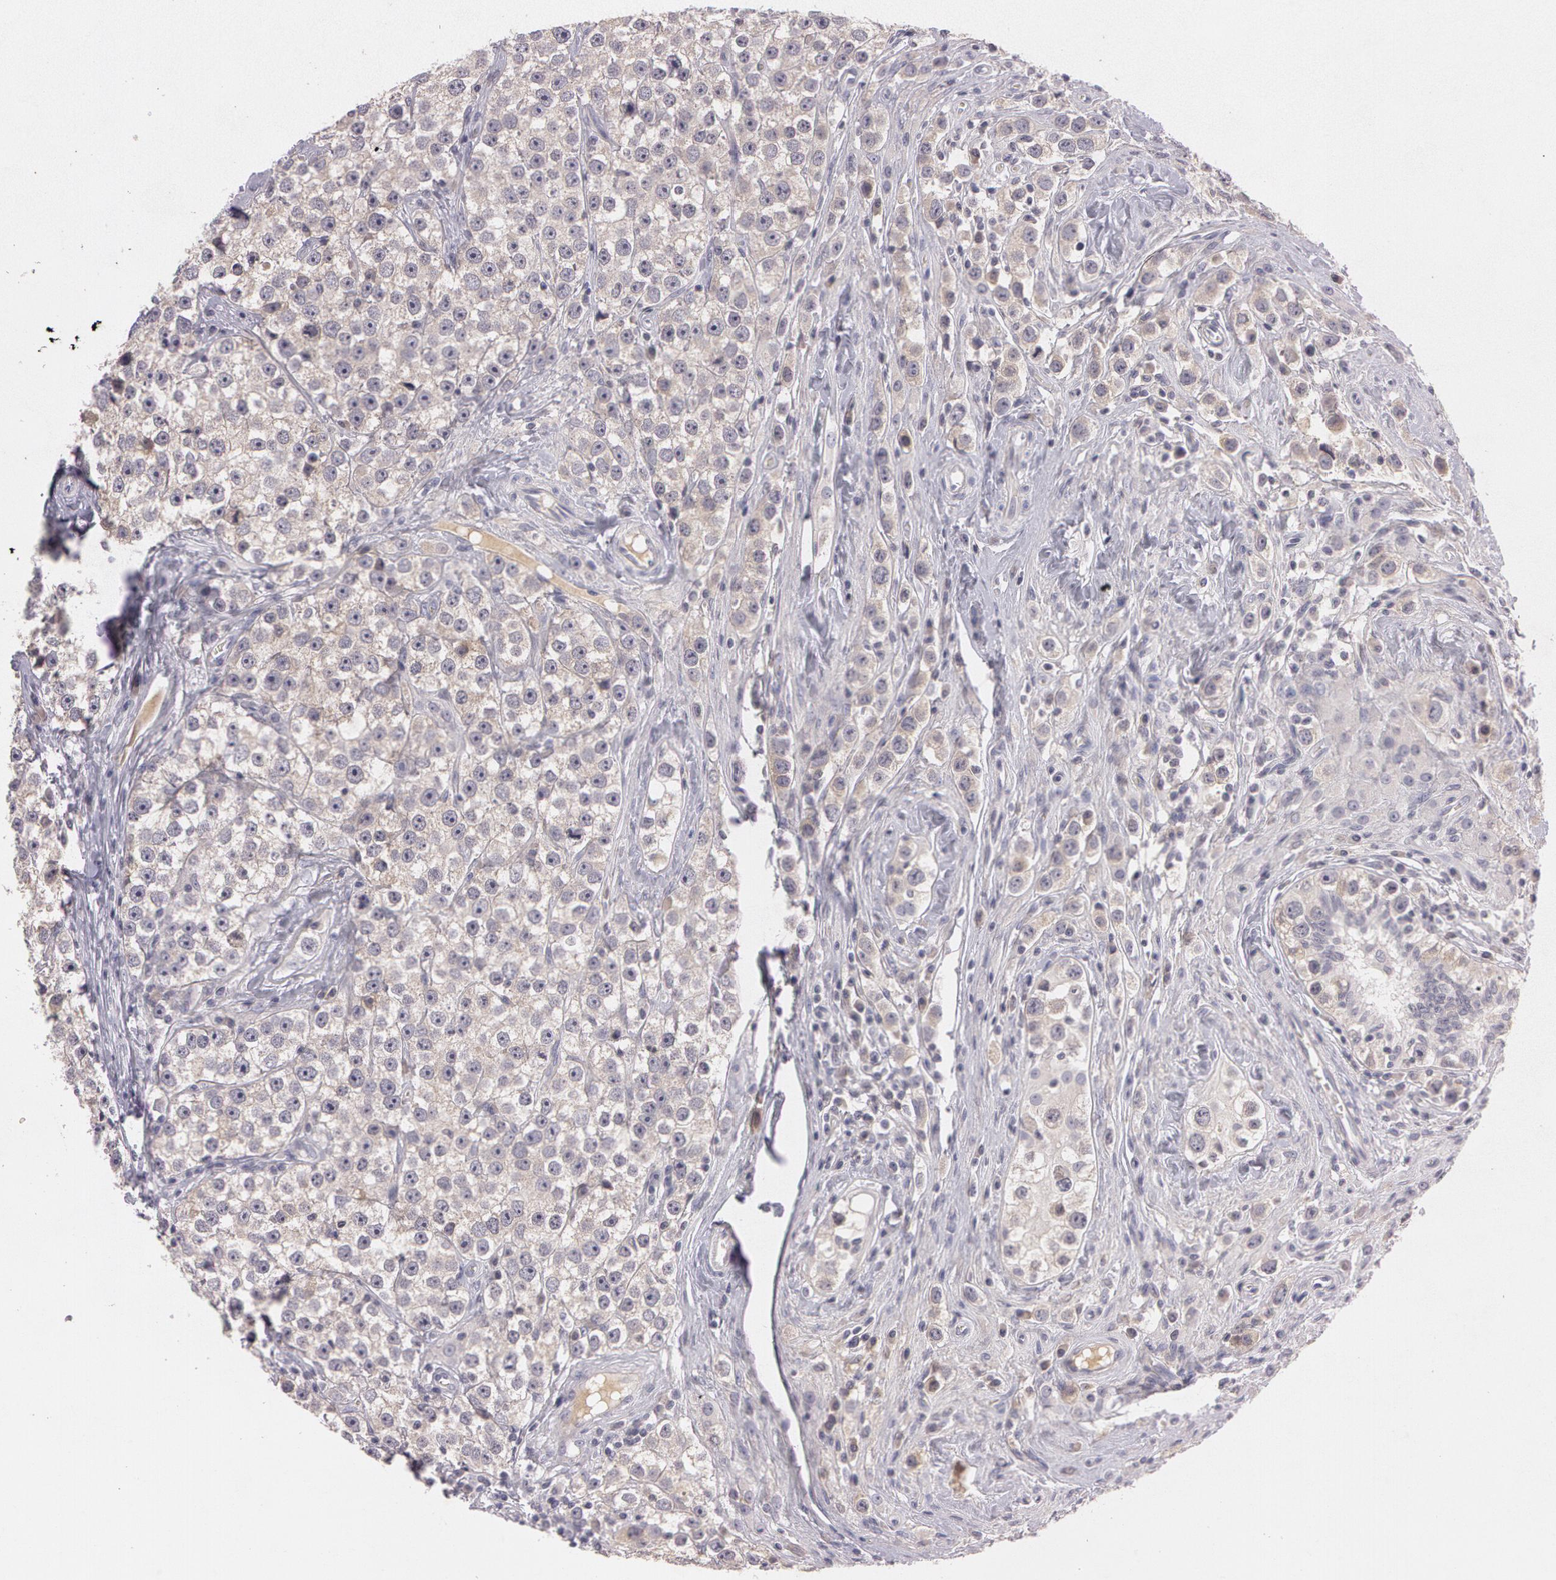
{"staining": {"intensity": "weak", "quantity": ">75%", "location": "cytoplasmic/membranous"}, "tissue": "testis cancer", "cell_type": "Tumor cells", "image_type": "cancer", "snomed": [{"axis": "morphology", "description": "Seminoma, NOS"}, {"axis": "topography", "description": "Testis"}], "caption": "Immunohistochemistry of human seminoma (testis) demonstrates low levels of weak cytoplasmic/membranous expression in approximately >75% of tumor cells.", "gene": "MXRA5", "patient": {"sex": "male", "age": 32}}